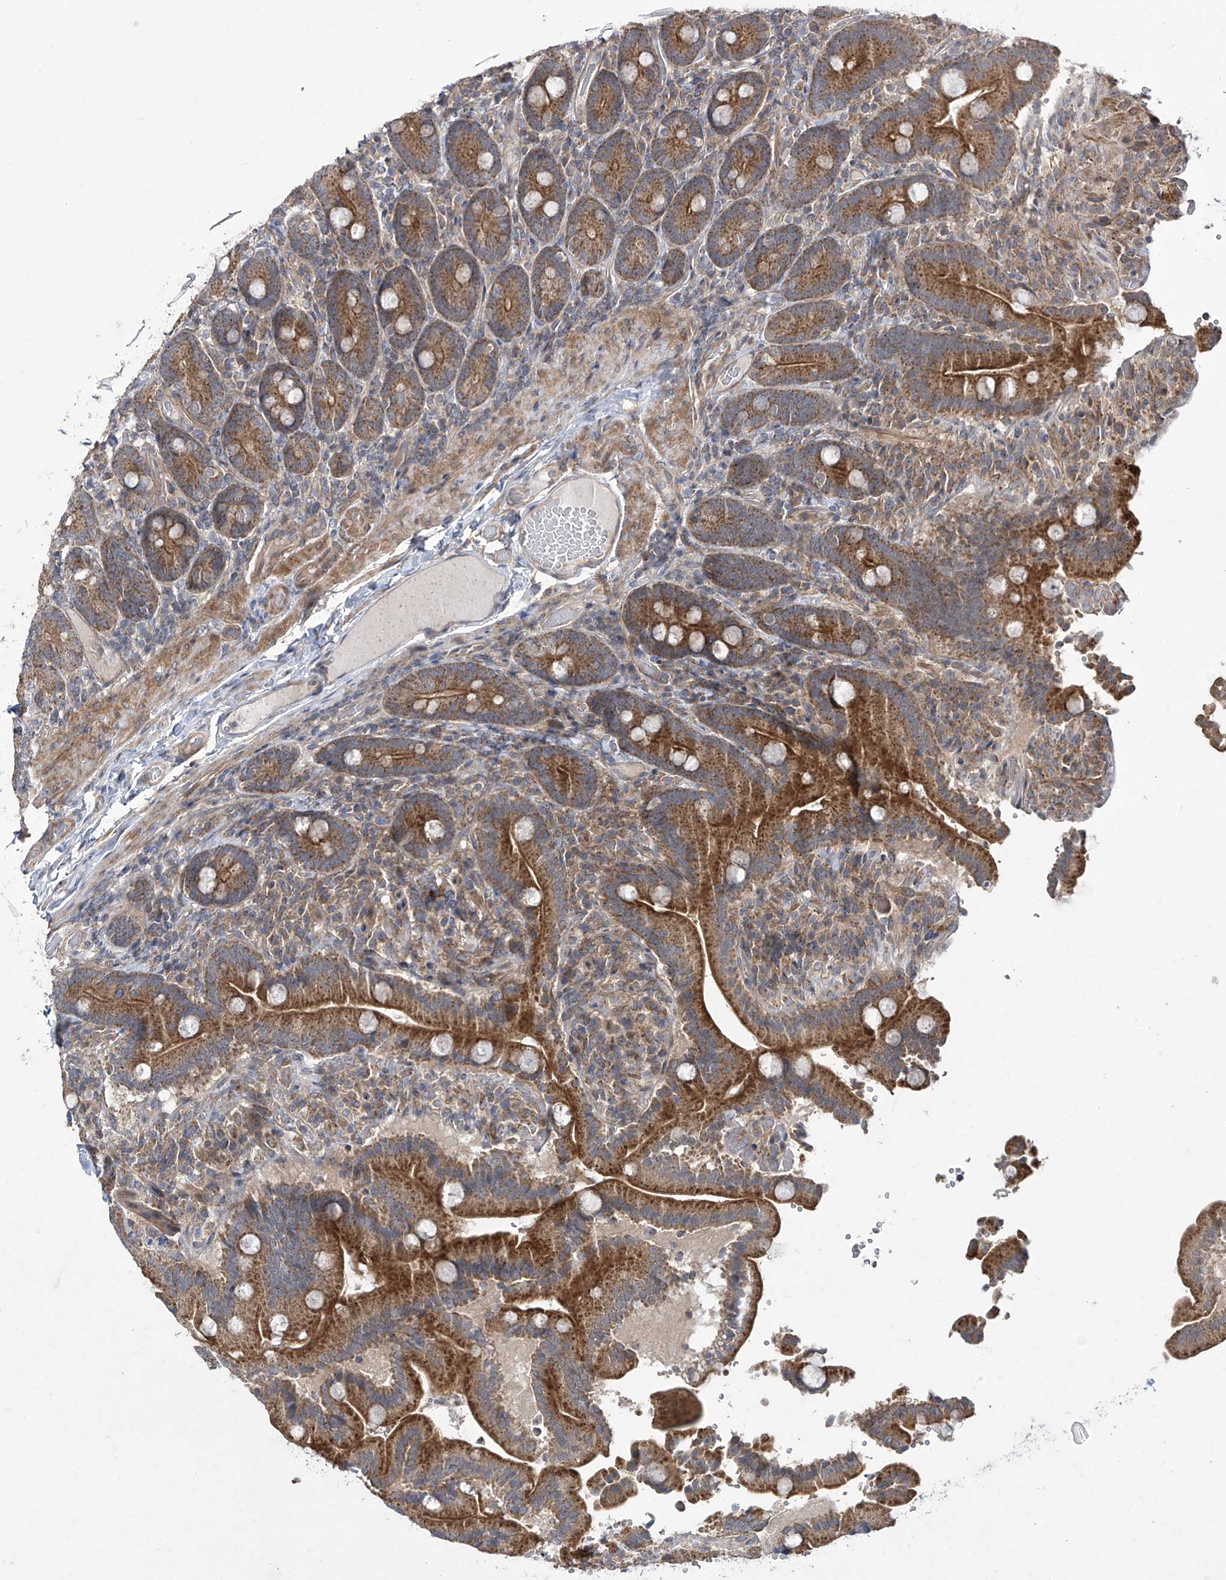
{"staining": {"intensity": "strong", "quantity": ">75%", "location": "cytoplasmic/membranous"}, "tissue": "duodenum", "cell_type": "Glandular cells", "image_type": "normal", "snomed": [{"axis": "morphology", "description": "Normal tissue, NOS"}, {"axis": "topography", "description": "Duodenum"}], "caption": "This is an image of immunohistochemistry staining of unremarkable duodenum, which shows strong staining in the cytoplasmic/membranous of glandular cells.", "gene": "TRIM60", "patient": {"sex": "female", "age": 62}}